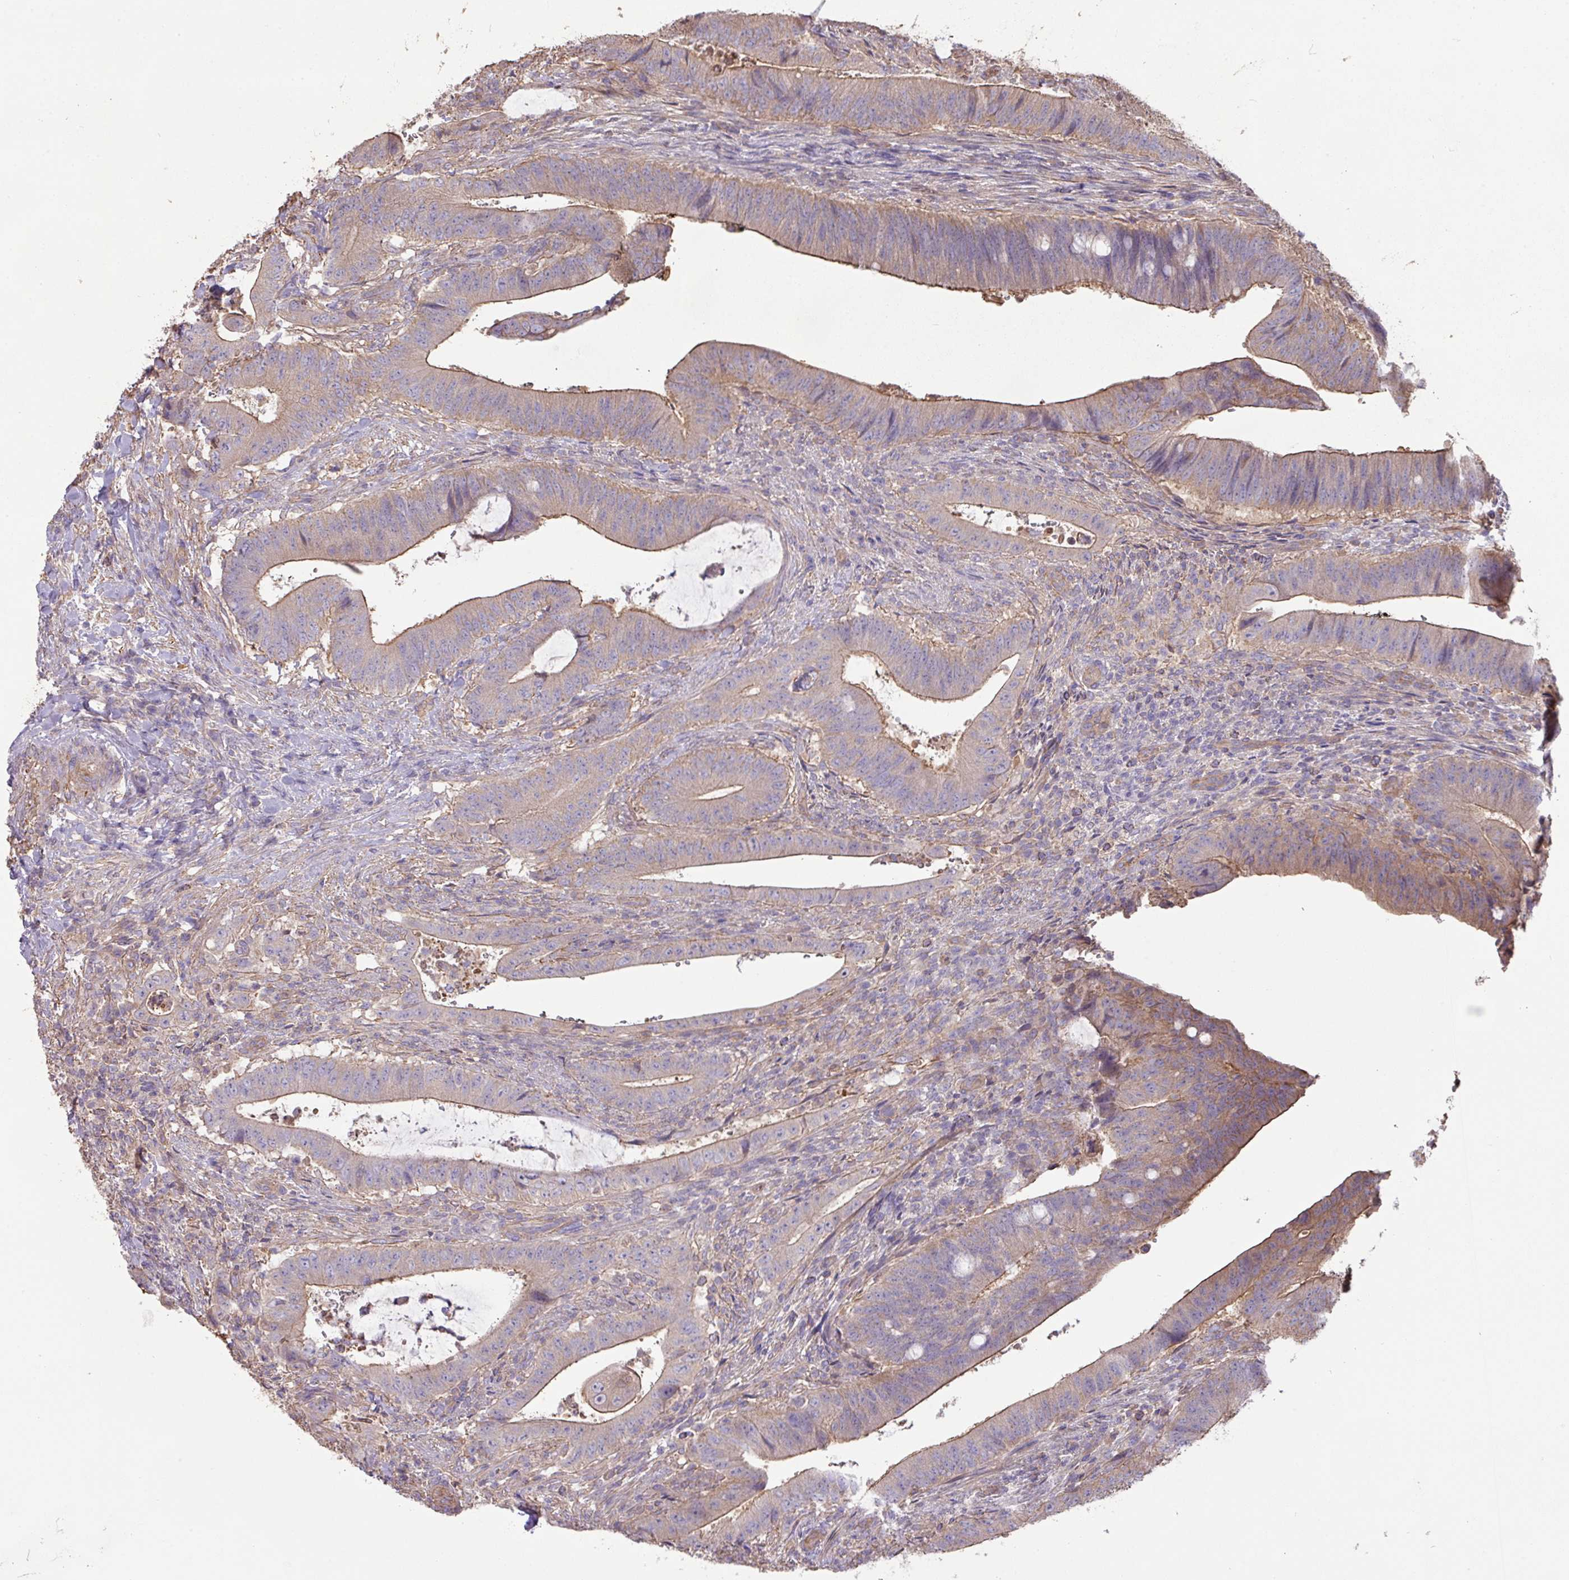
{"staining": {"intensity": "moderate", "quantity": "25%-75%", "location": "cytoplasmic/membranous"}, "tissue": "colorectal cancer", "cell_type": "Tumor cells", "image_type": "cancer", "snomed": [{"axis": "morphology", "description": "Adenocarcinoma, NOS"}, {"axis": "topography", "description": "Colon"}], "caption": "Human colorectal adenocarcinoma stained for a protein (brown) displays moderate cytoplasmic/membranous positive expression in approximately 25%-75% of tumor cells.", "gene": "CALML4", "patient": {"sex": "female", "age": 43}}